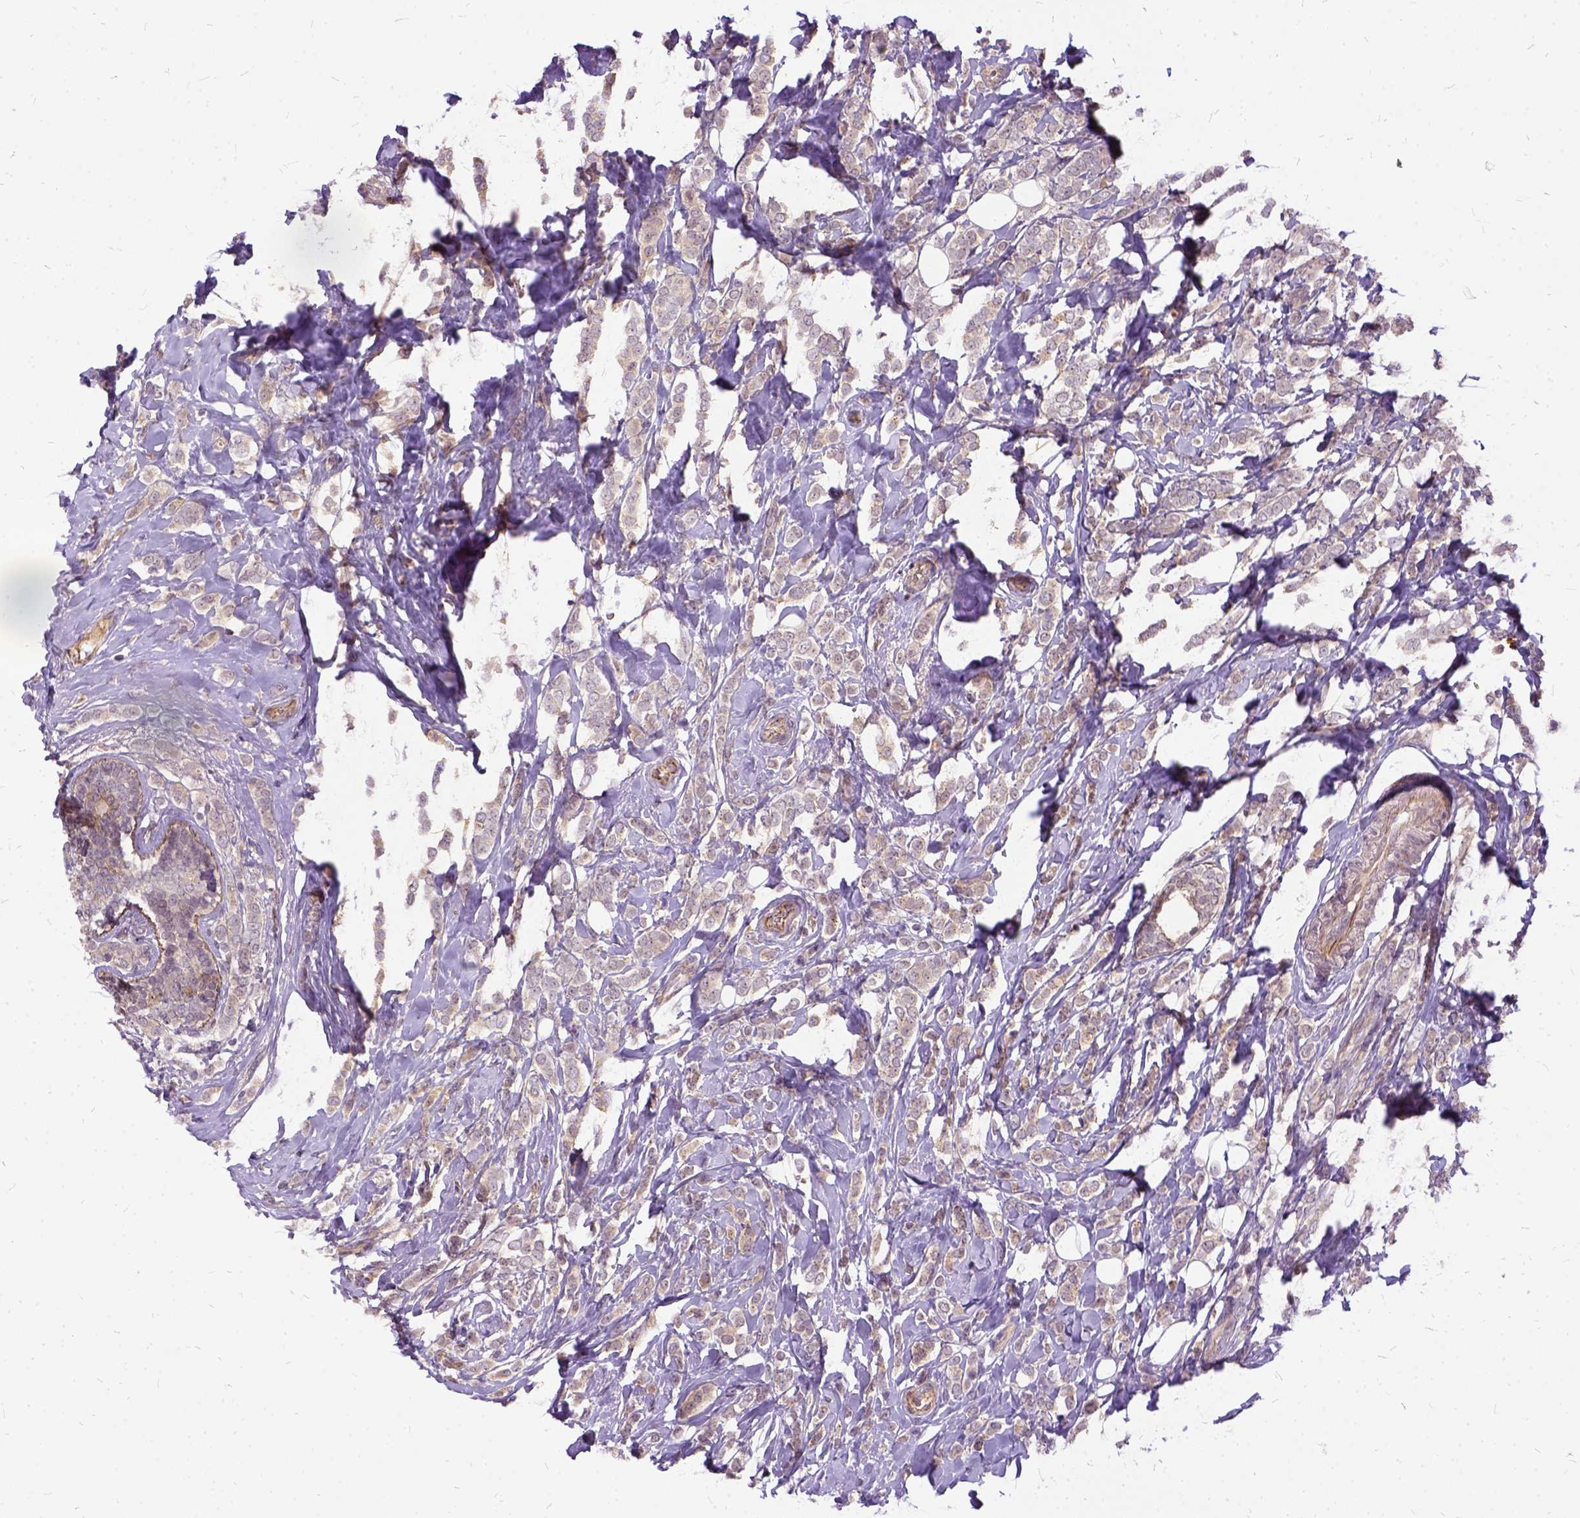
{"staining": {"intensity": "negative", "quantity": "none", "location": "none"}, "tissue": "breast cancer", "cell_type": "Tumor cells", "image_type": "cancer", "snomed": [{"axis": "morphology", "description": "Lobular carcinoma"}, {"axis": "topography", "description": "Breast"}], "caption": "A histopathology image of human breast lobular carcinoma is negative for staining in tumor cells.", "gene": "ILRUN", "patient": {"sex": "female", "age": 49}}